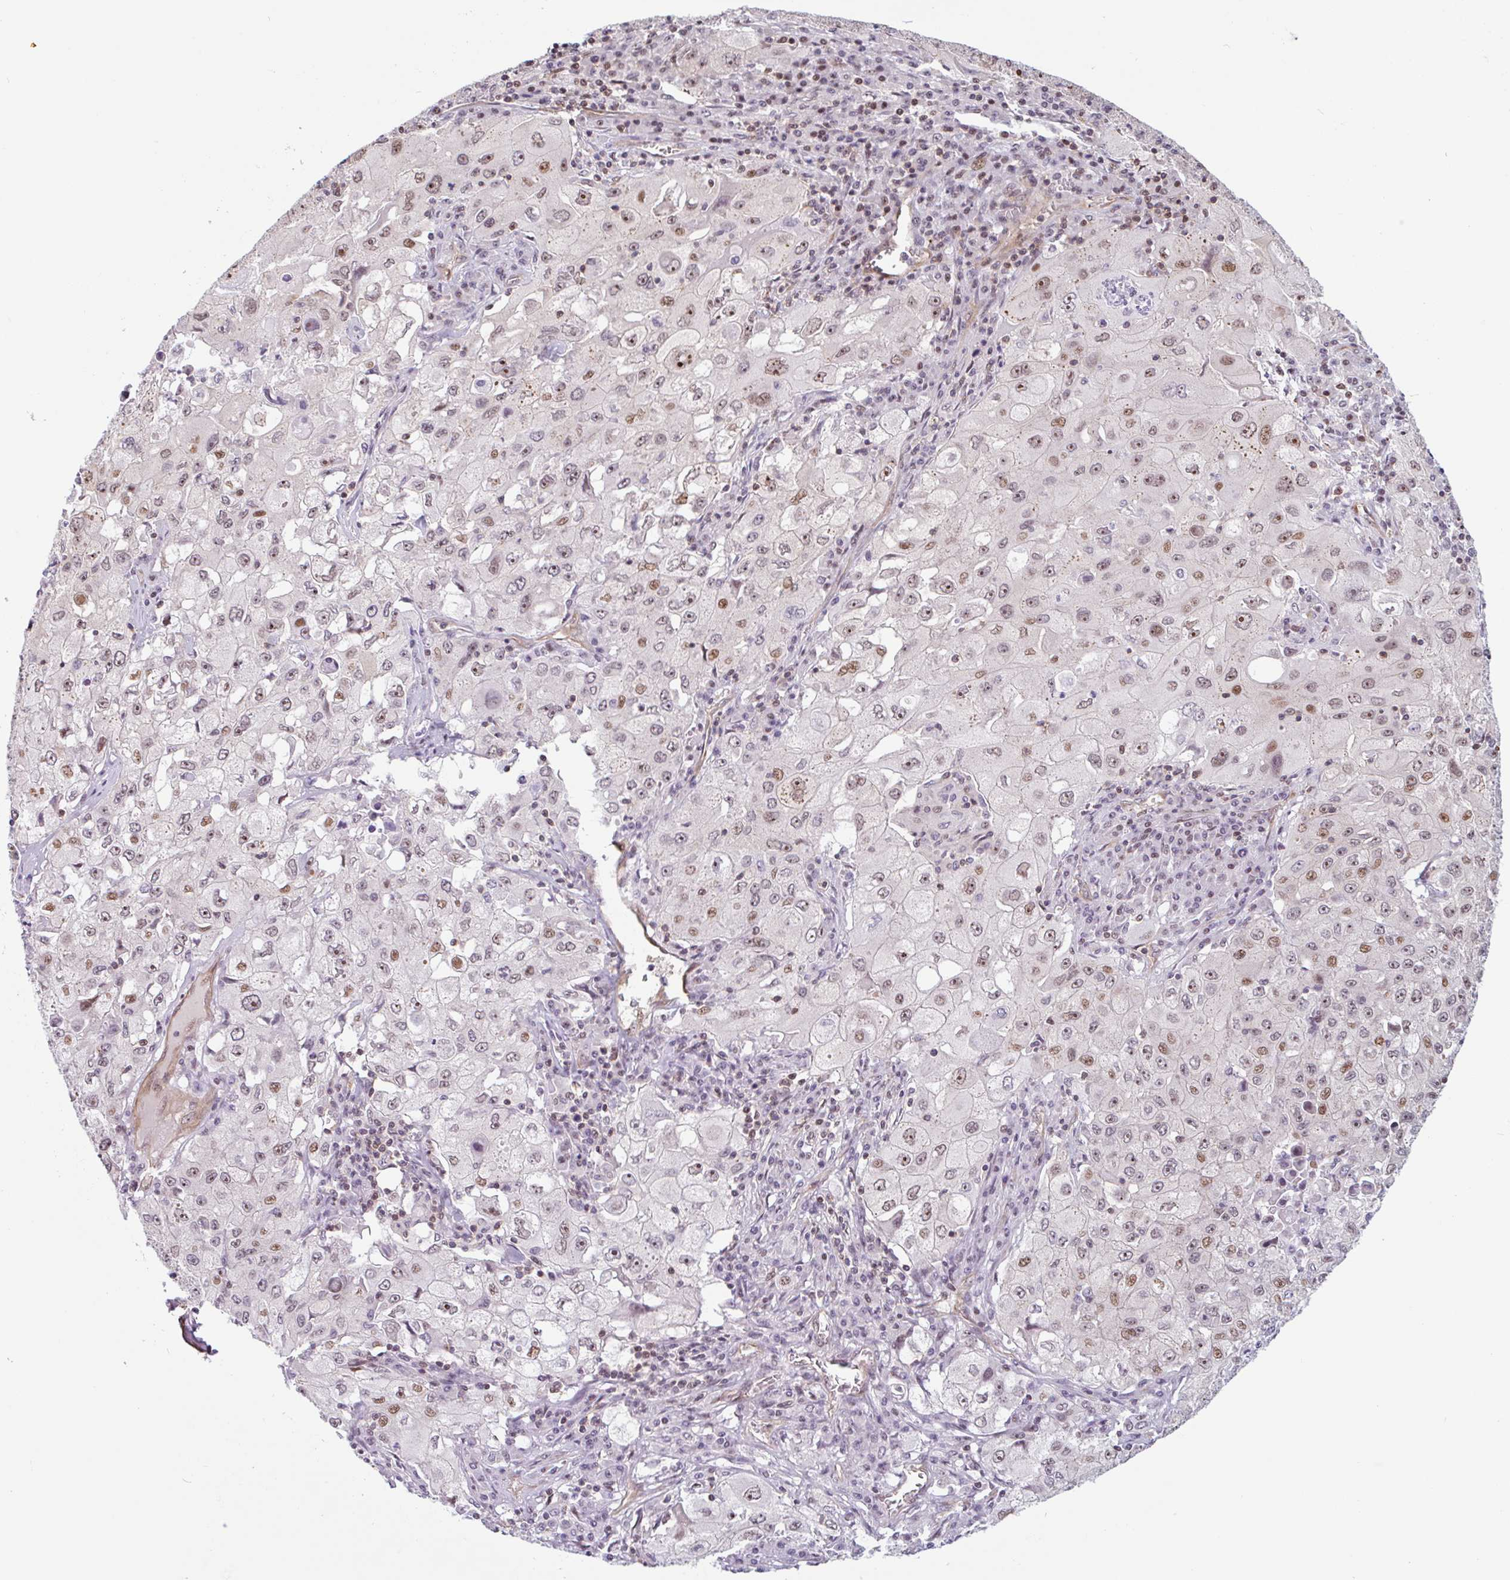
{"staining": {"intensity": "moderate", "quantity": "25%-75%", "location": "nuclear"}, "tissue": "lung cancer", "cell_type": "Tumor cells", "image_type": "cancer", "snomed": [{"axis": "morphology", "description": "Squamous cell carcinoma, NOS"}, {"axis": "topography", "description": "Lung"}], "caption": "A micrograph of human squamous cell carcinoma (lung) stained for a protein exhibits moderate nuclear brown staining in tumor cells.", "gene": "ZNF689", "patient": {"sex": "male", "age": 63}}